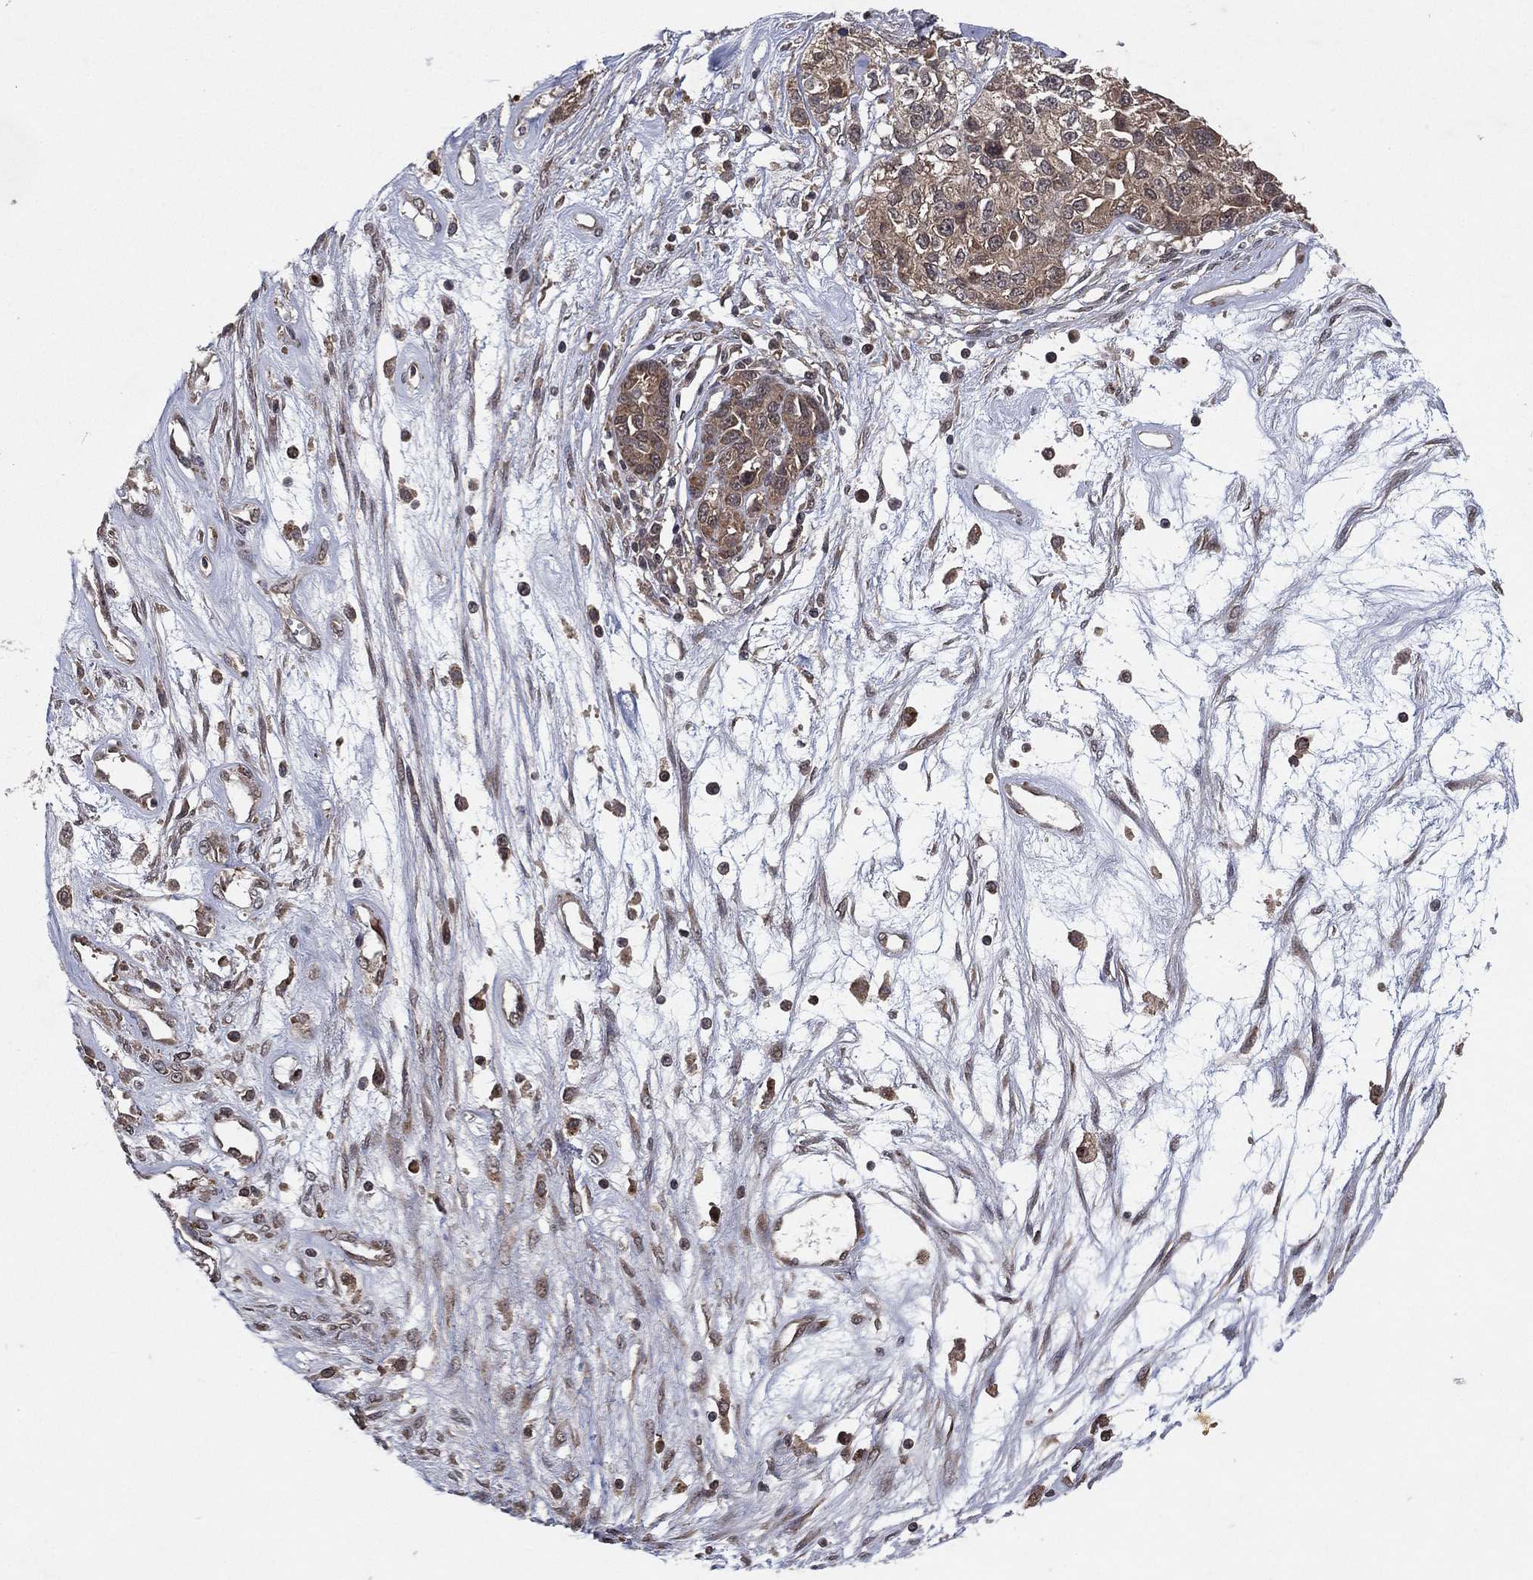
{"staining": {"intensity": "weak", "quantity": "<25%", "location": "cytoplasmic/membranous"}, "tissue": "ovarian cancer", "cell_type": "Tumor cells", "image_type": "cancer", "snomed": [{"axis": "morphology", "description": "Cystadenocarcinoma, serous, NOS"}, {"axis": "topography", "description": "Ovary"}], "caption": "Immunohistochemistry of human ovarian cancer (serous cystadenocarcinoma) shows no staining in tumor cells. (DAB IHC with hematoxylin counter stain).", "gene": "ATG4B", "patient": {"sex": "female", "age": 87}}